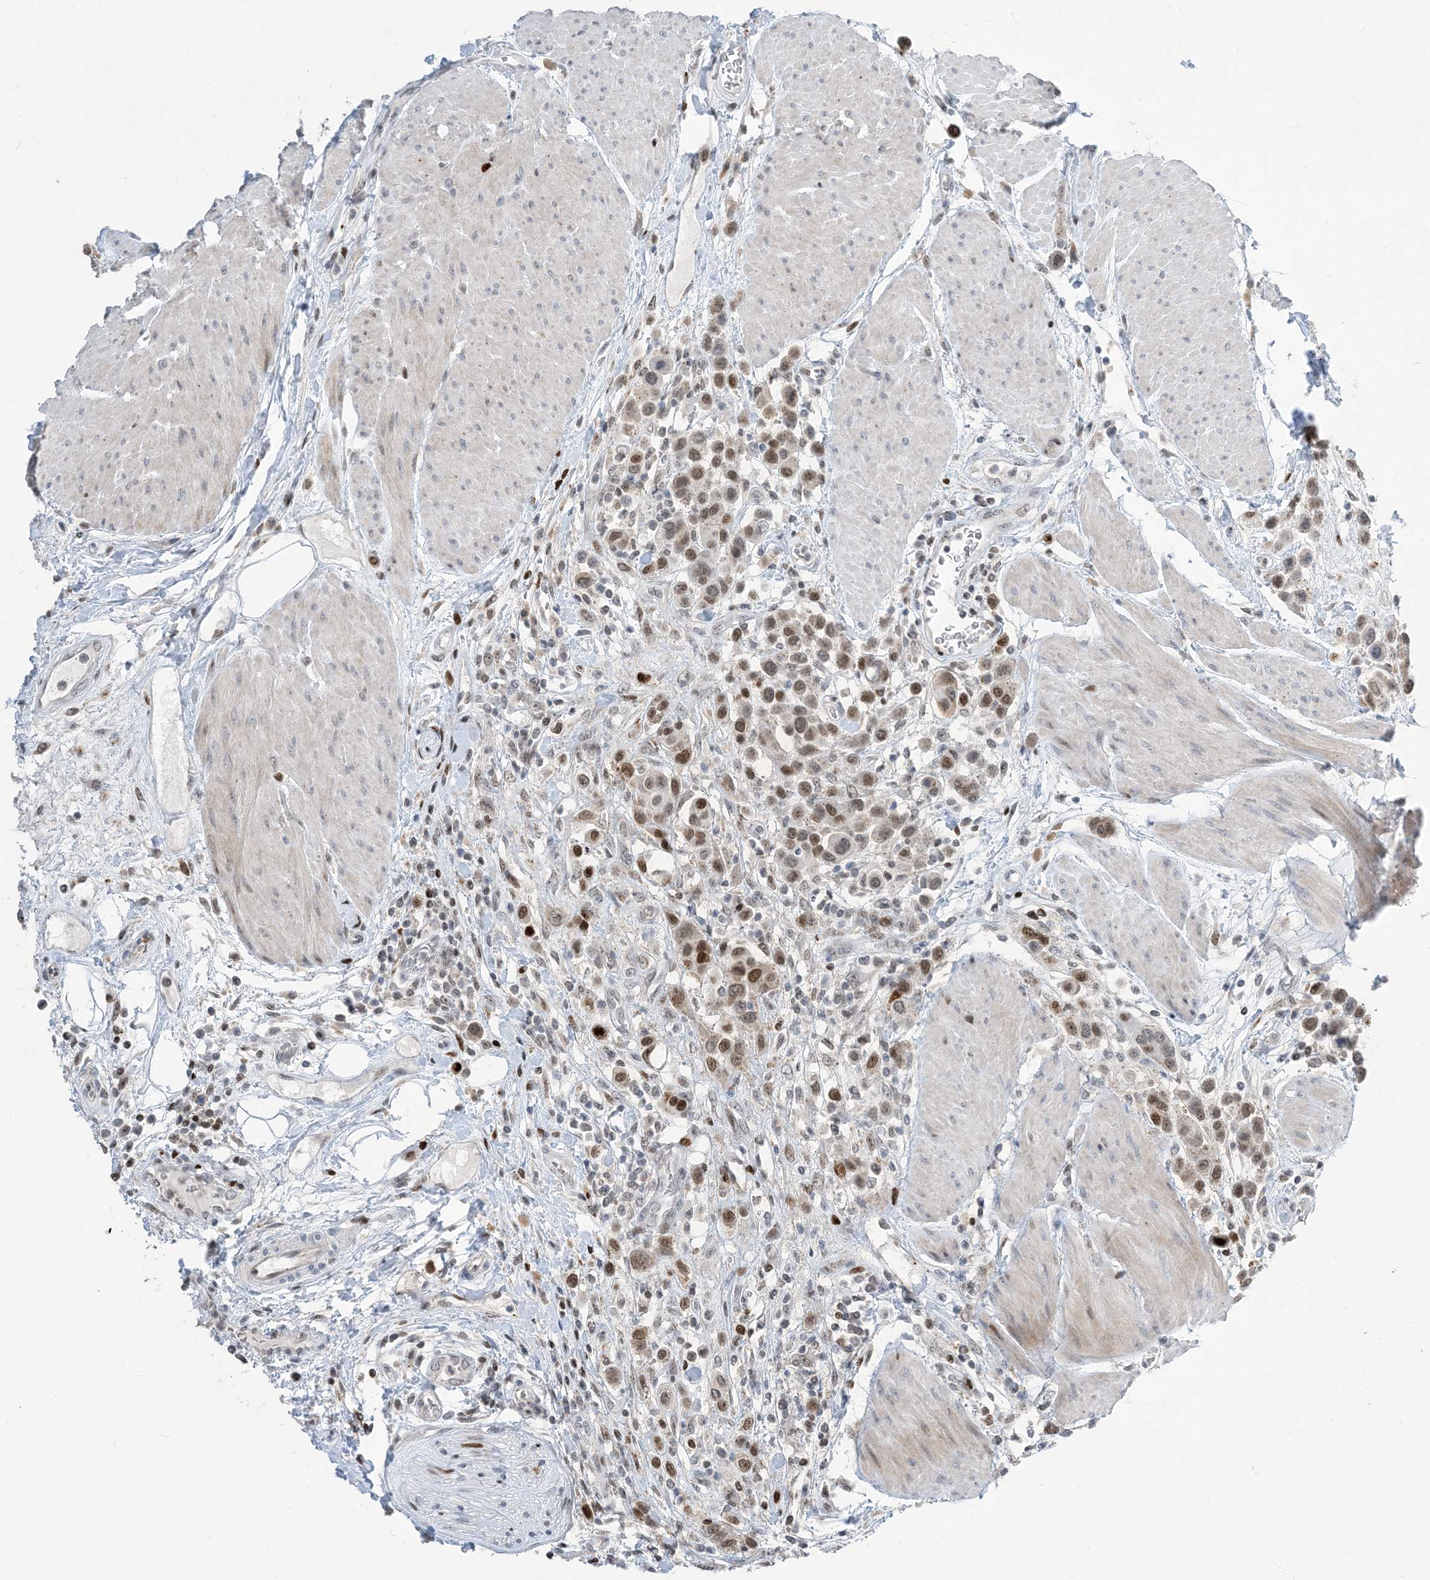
{"staining": {"intensity": "moderate", "quantity": ">75%", "location": "nuclear"}, "tissue": "urothelial cancer", "cell_type": "Tumor cells", "image_type": "cancer", "snomed": [{"axis": "morphology", "description": "Urothelial carcinoma, High grade"}, {"axis": "topography", "description": "Urinary bladder"}], "caption": "An image of human high-grade urothelial carcinoma stained for a protein demonstrates moderate nuclear brown staining in tumor cells.", "gene": "SLC25A53", "patient": {"sex": "male", "age": 50}}